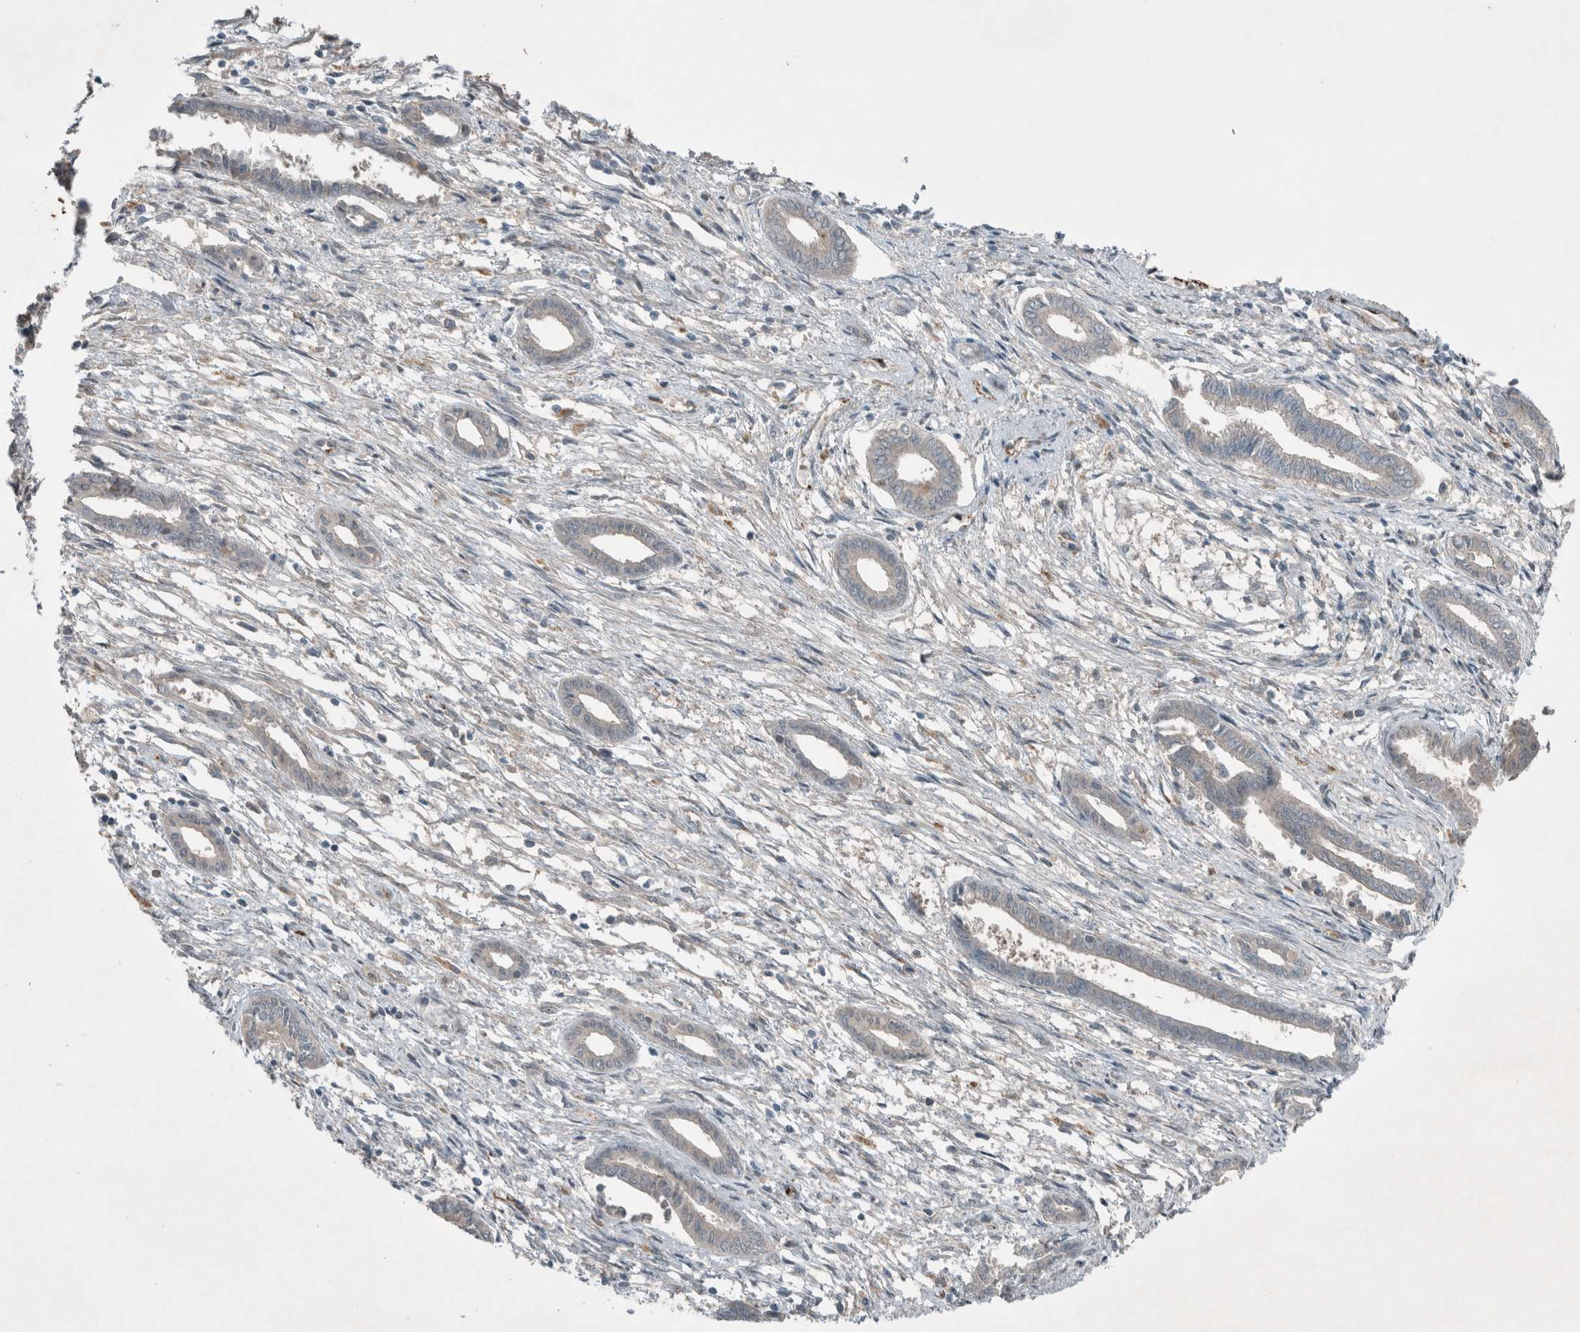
{"staining": {"intensity": "negative", "quantity": "none", "location": "none"}, "tissue": "endometrium", "cell_type": "Cells in endometrial stroma", "image_type": "normal", "snomed": [{"axis": "morphology", "description": "Normal tissue, NOS"}, {"axis": "topography", "description": "Endometrium"}], "caption": "This is an IHC photomicrograph of normal endometrium. There is no expression in cells in endometrial stroma.", "gene": "ENSG00000285245", "patient": {"sex": "female", "age": 56}}